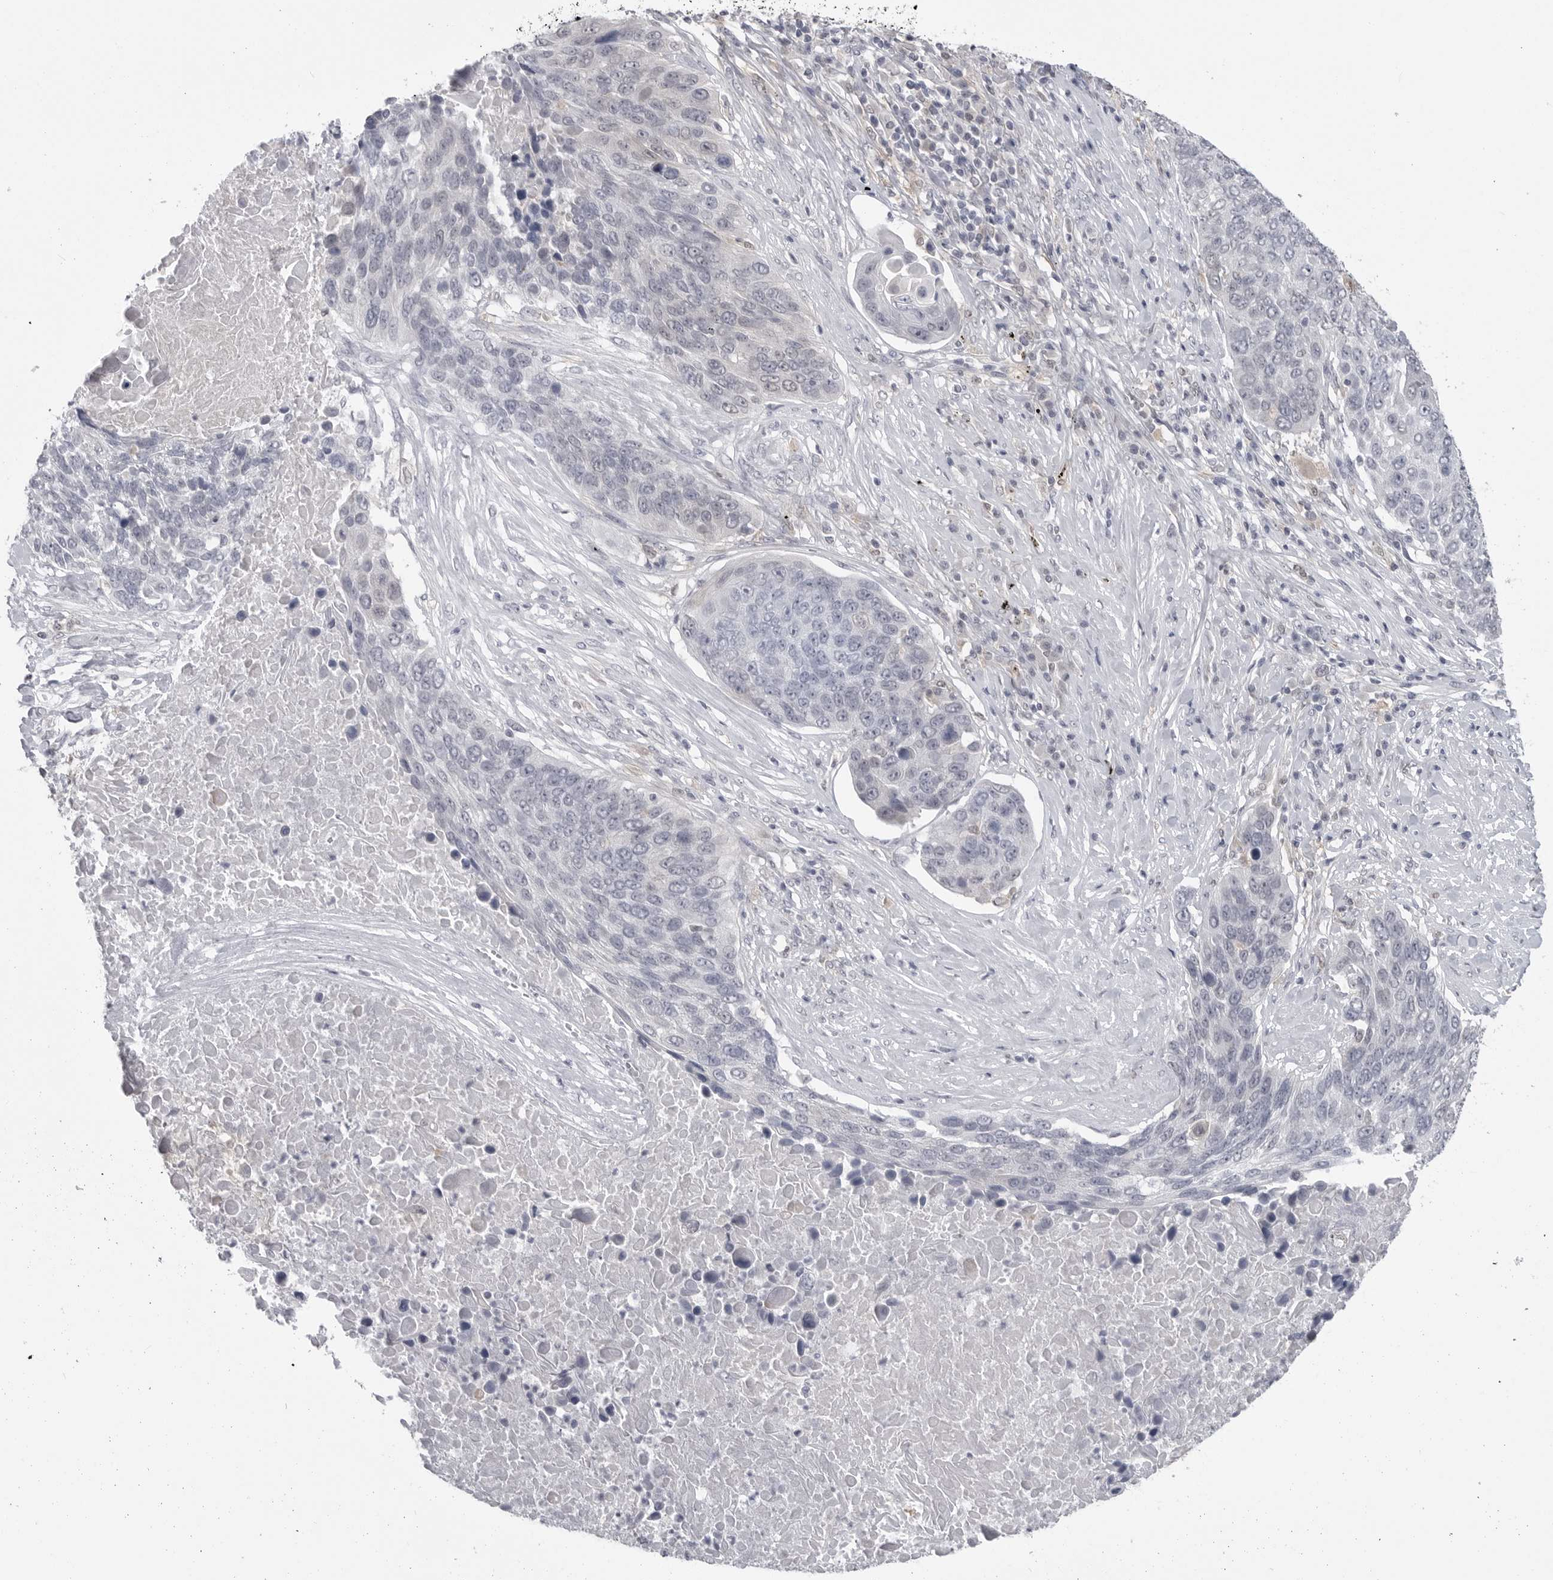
{"staining": {"intensity": "negative", "quantity": "none", "location": "none"}, "tissue": "lung cancer", "cell_type": "Tumor cells", "image_type": "cancer", "snomed": [{"axis": "morphology", "description": "Squamous cell carcinoma, NOS"}, {"axis": "topography", "description": "Lung"}], "caption": "Tumor cells are negative for brown protein staining in lung squamous cell carcinoma. Brightfield microscopy of IHC stained with DAB (3,3'-diaminobenzidine) (brown) and hematoxylin (blue), captured at high magnification.", "gene": "PNPO", "patient": {"sex": "male", "age": 66}}